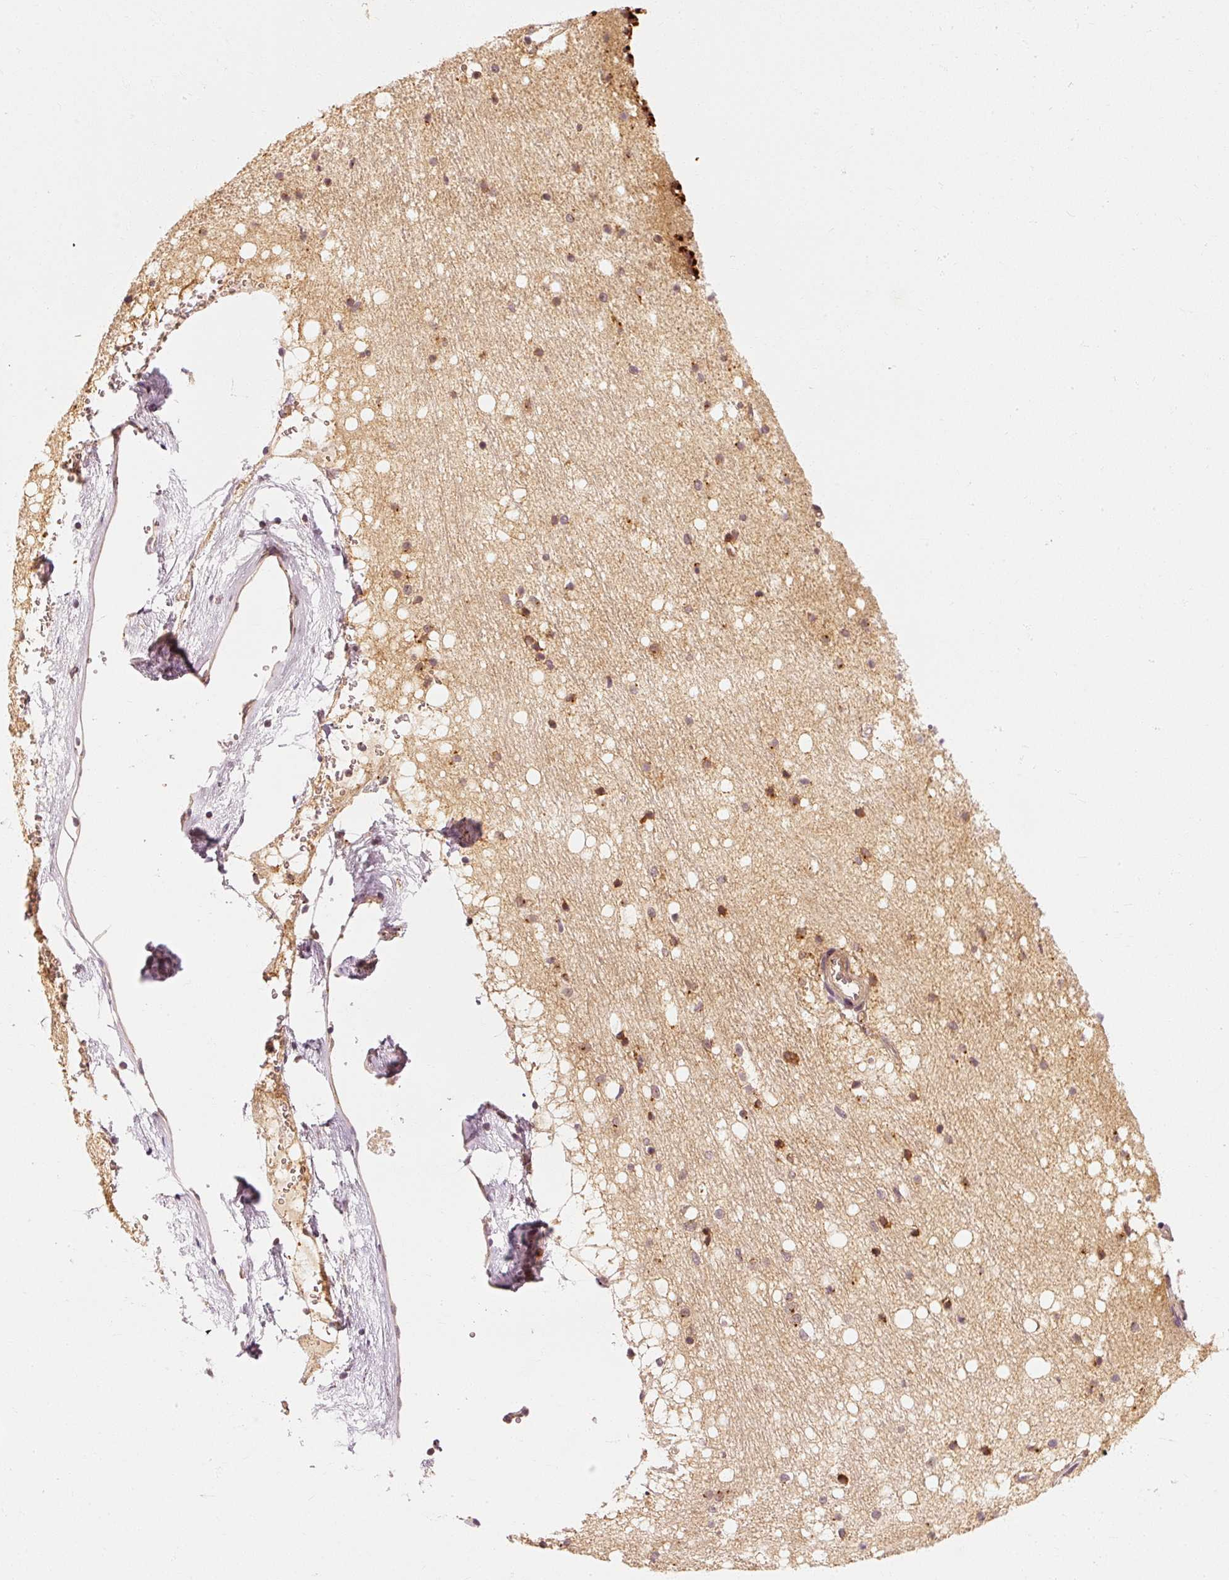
{"staining": {"intensity": "strong", "quantity": "<25%", "location": "cytoplasmic/membranous"}, "tissue": "caudate", "cell_type": "Glial cells", "image_type": "normal", "snomed": [{"axis": "morphology", "description": "Normal tissue, NOS"}, {"axis": "topography", "description": "Lateral ventricle wall"}], "caption": "Brown immunohistochemical staining in benign caudate demonstrates strong cytoplasmic/membranous positivity in about <25% of glial cells.", "gene": "EEF1A1", "patient": {"sex": "male", "age": 37}}